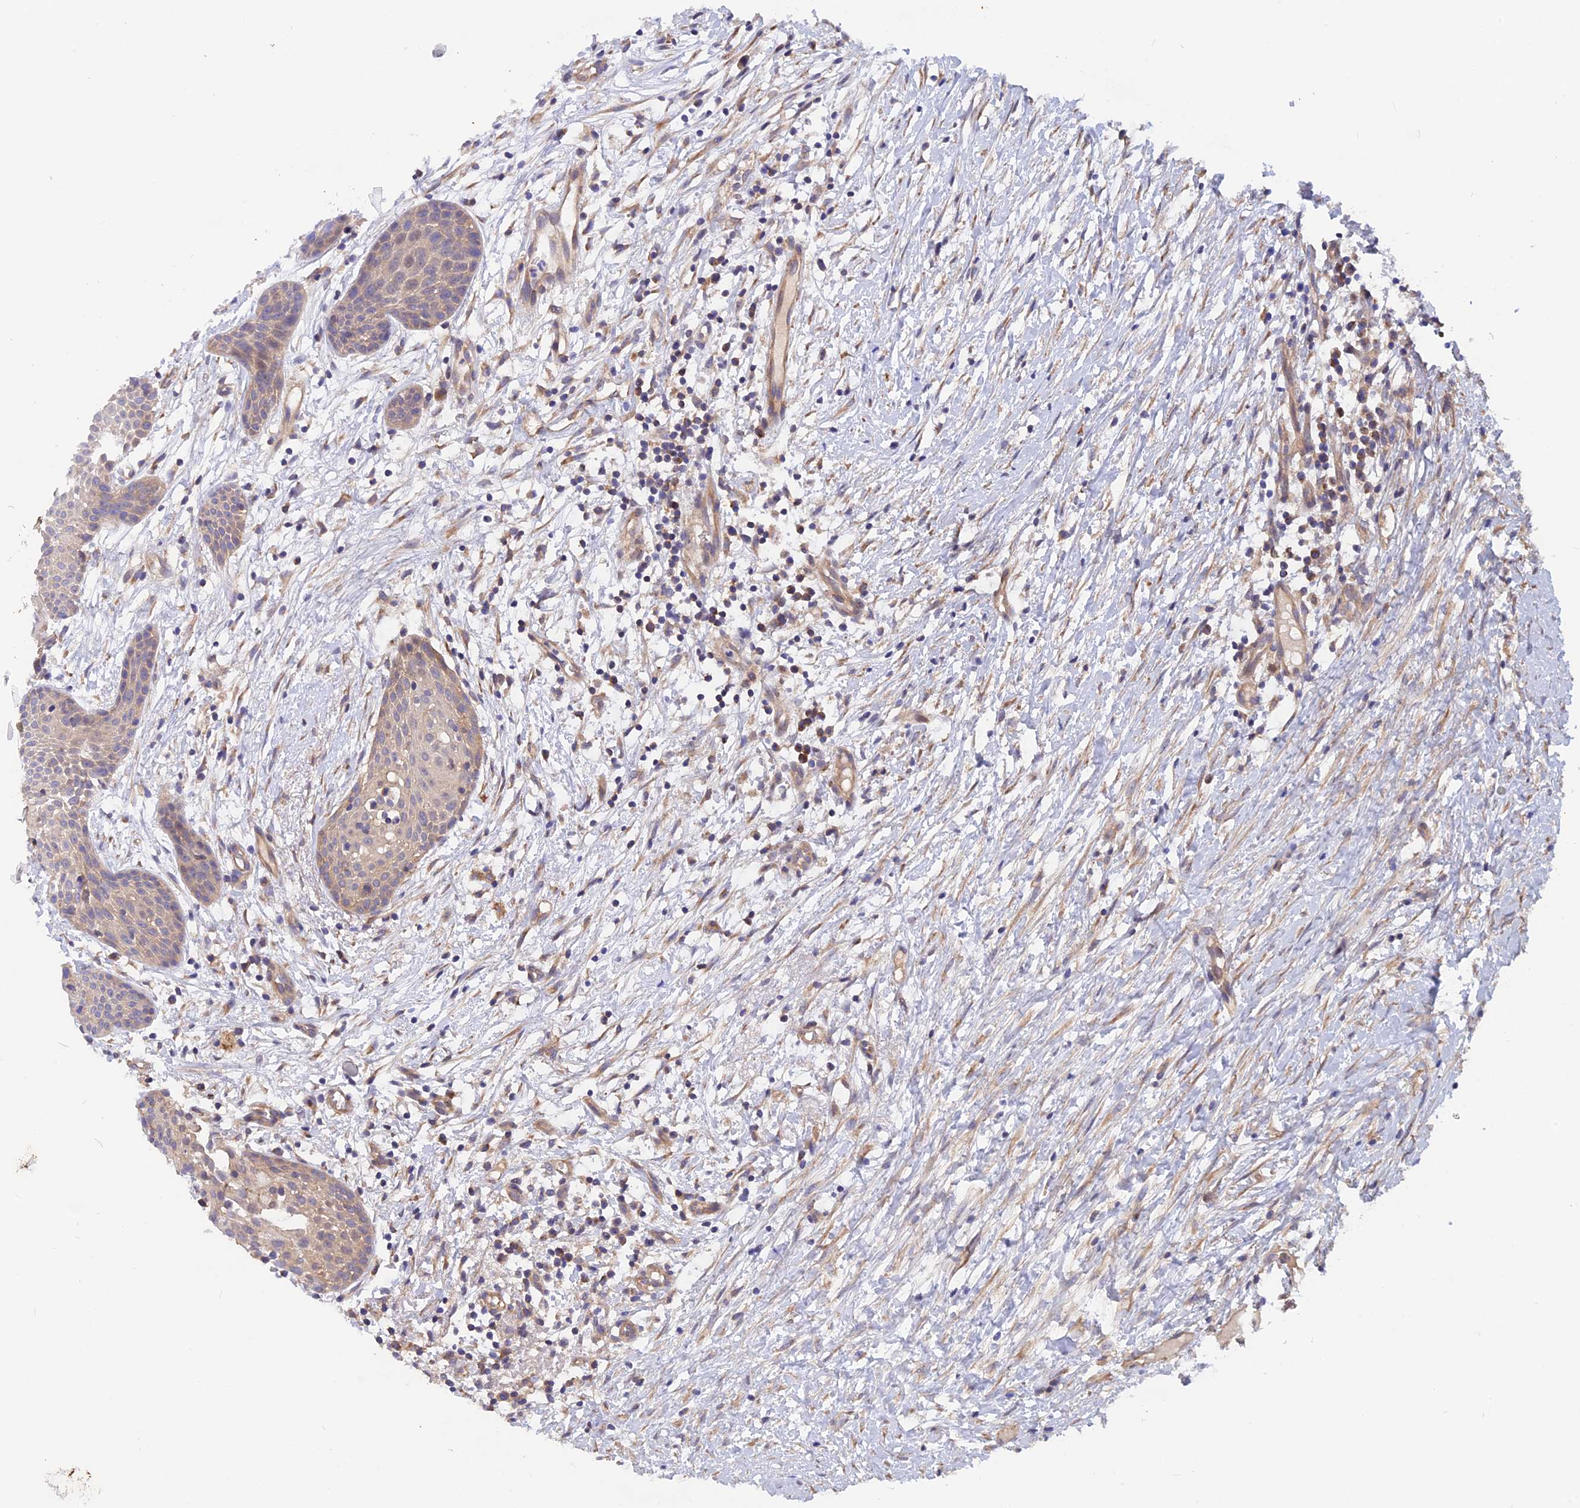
{"staining": {"intensity": "weak", "quantity": "25%-75%", "location": "cytoplasmic/membranous"}, "tissue": "oral mucosa", "cell_type": "Squamous epithelial cells", "image_type": "normal", "snomed": [{"axis": "morphology", "description": "Normal tissue, NOS"}, {"axis": "topography", "description": "Oral tissue"}], "caption": "The immunohistochemical stain labels weak cytoplasmic/membranous staining in squamous epithelial cells of normal oral mucosa.", "gene": "HYCC1", "patient": {"sex": "female", "age": 69}}